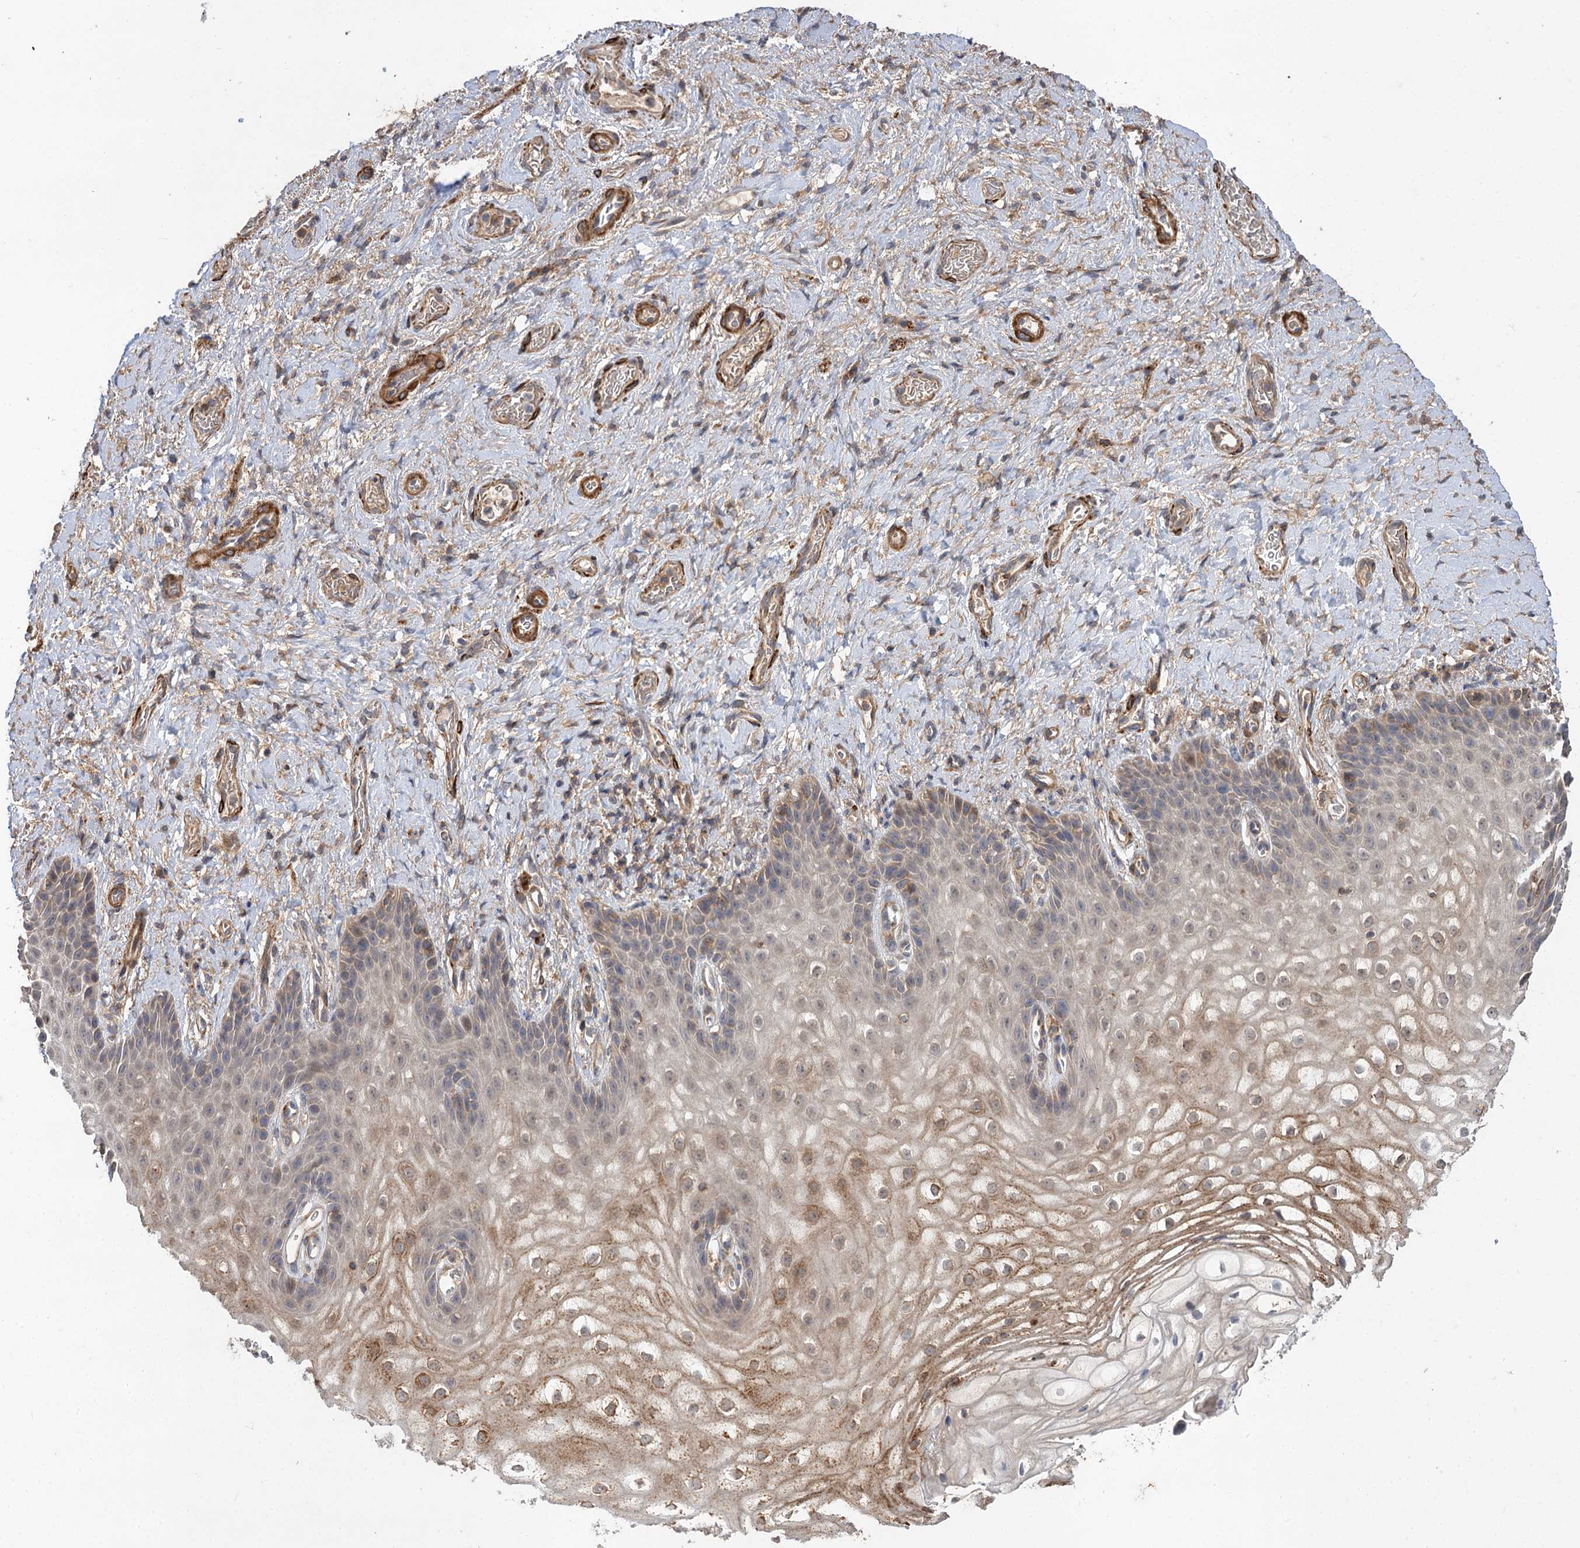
{"staining": {"intensity": "moderate", "quantity": ">75%", "location": "cytoplasmic/membranous"}, "tissue": "vagina", "cell_type": "Squamous epithelial cells", "image_type": "normal", "snomed": [{"axis": "morphology", "description": "Normal tissue, NOS"}, {"axis": "topography", "description": "Vagina"}], "caption": "Protein staining of benign vagina reveals moderate cytoplasmic/membranous staining in approximately >75% of squamous epithelial cells. The protein is stained brown, and the nuclei are stained in blue (DAB IHC with brightfield microscopy, high magnification).", "gene": "FBXW8", "patient": {"sex": "female", "age": 60}}